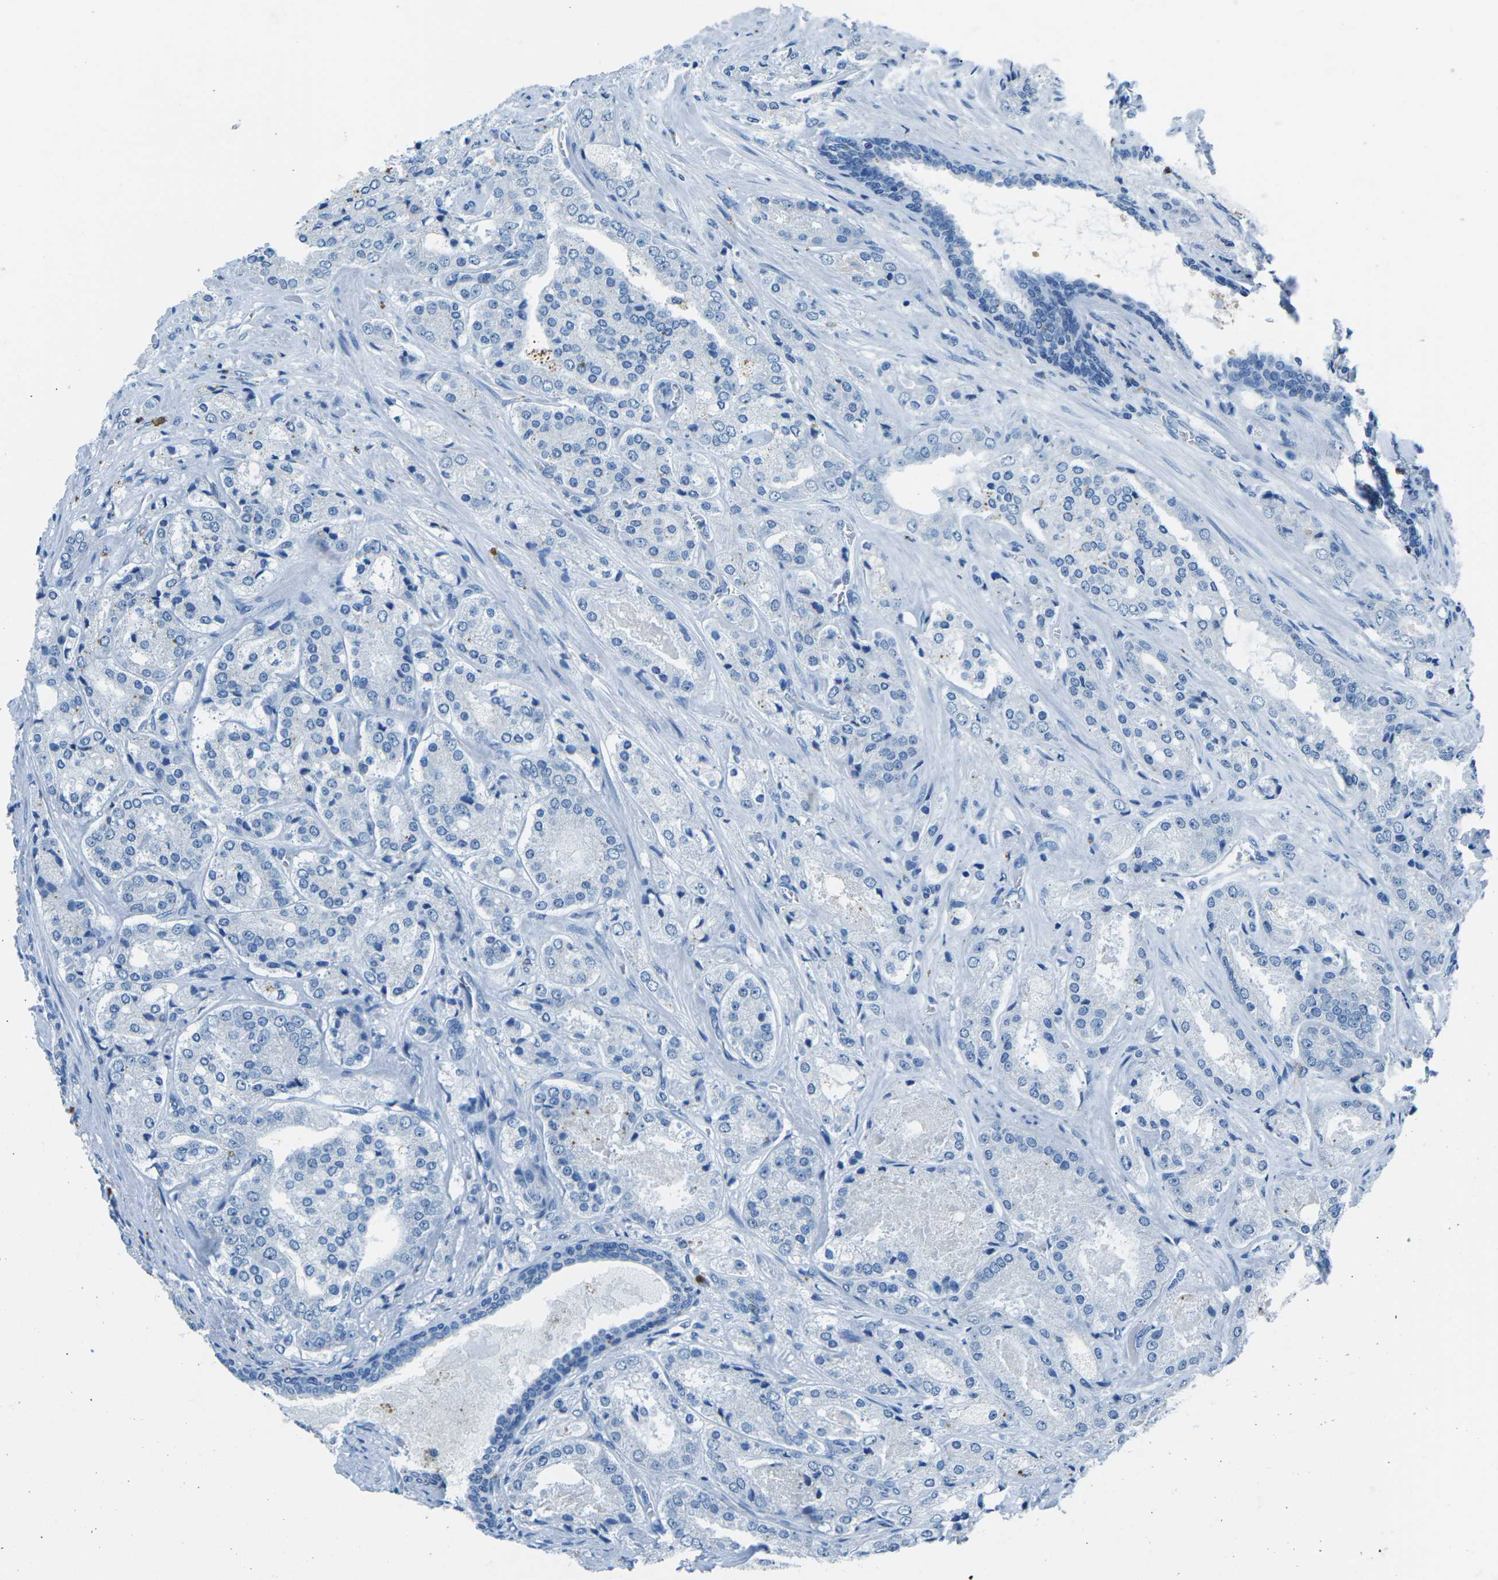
{"staining": {"intensity": "negative", "quantity": "none", "location": "none"}, "tissue": "prostate cancer", "cell_type": "Tumor cells", "image_type": "cancer", "snomed": [{"axis": "morphology", "description": "Adenocarcinoma, High grade"}, {"axis": "topography", "description": "Prostate"}], "caption": "Prostate adenocarcinoma (high-grade) stained for a protein using IHC shows no positivity tumor cells.", "gene": "MYH8", "patient": {"sex": "male", "age": 65}}